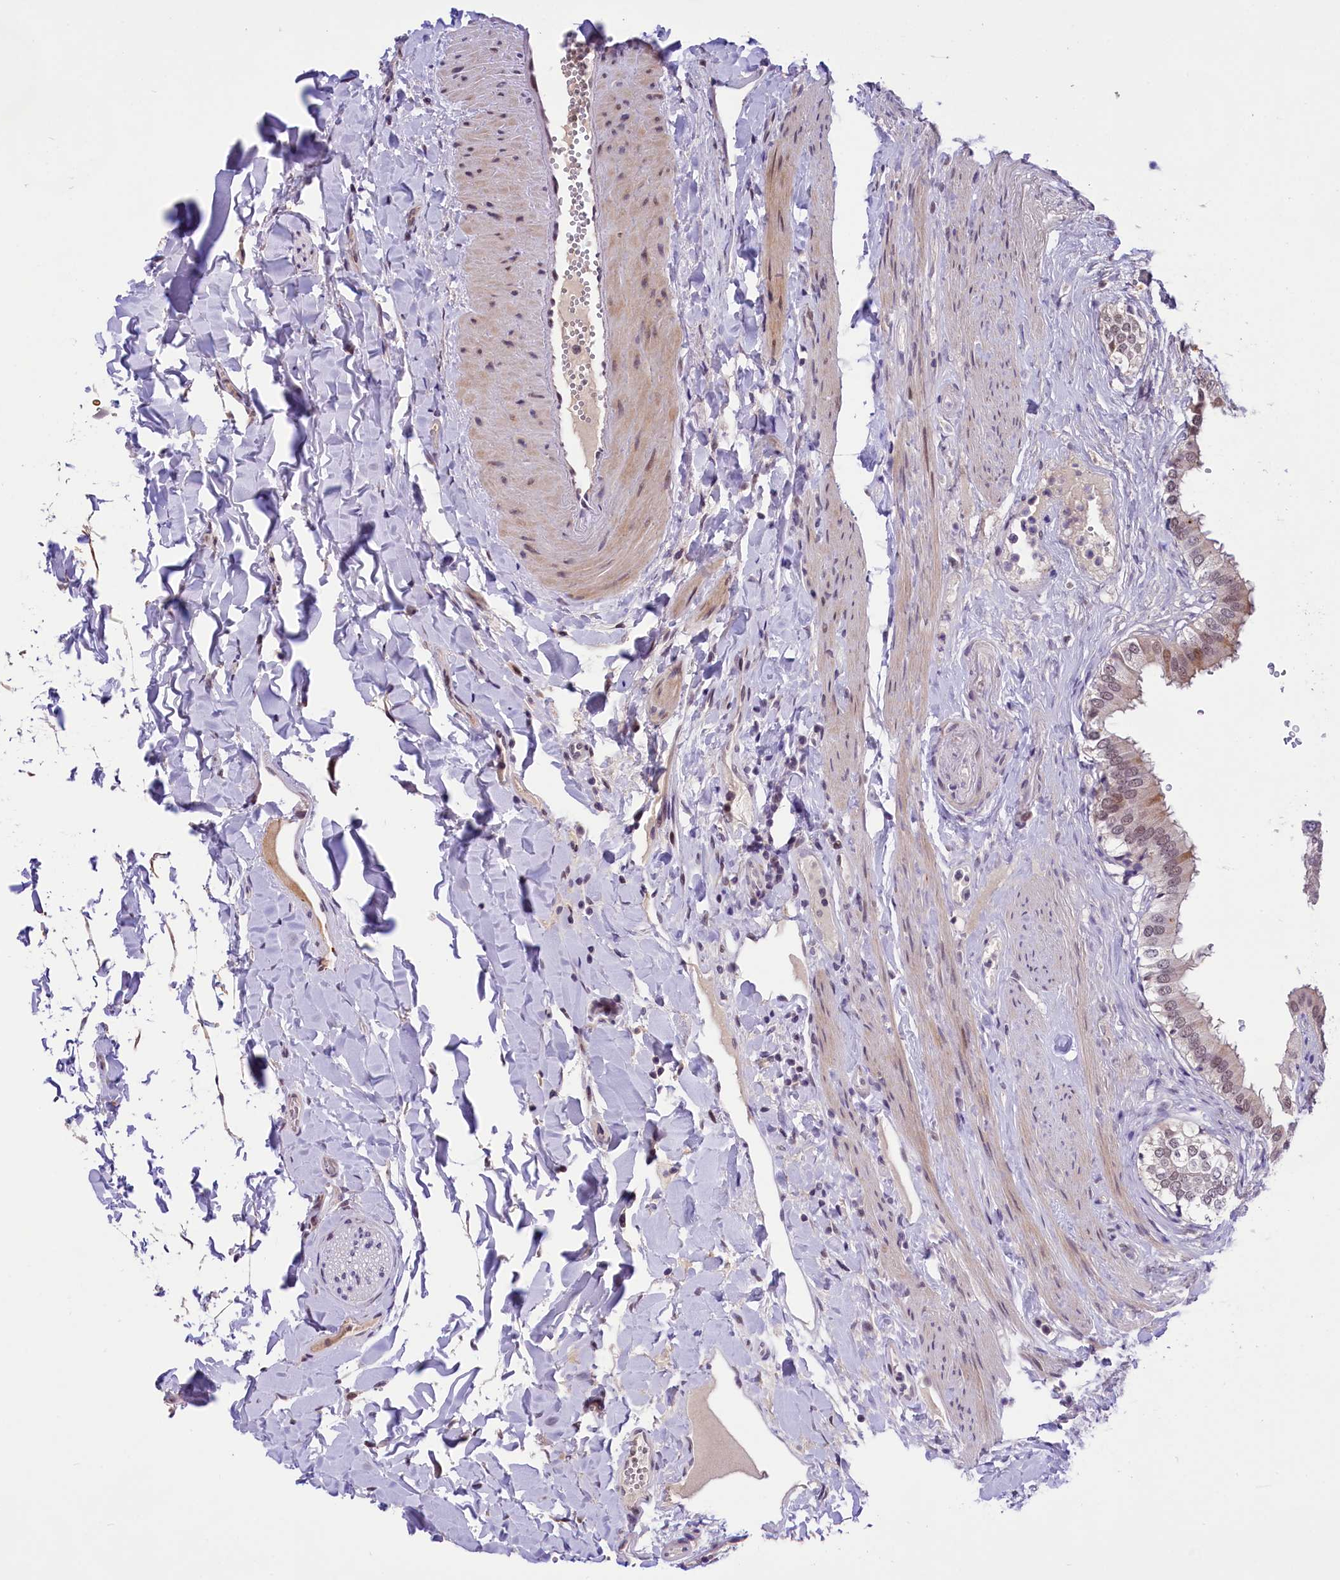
{"staining": {"intensity": "weak", "quantity": "25%-75%", "location": "nuclear"}, "tissue": "gallbladder", "cell_type": "Glandular cells", "image_type": "normal", "snomed": [{"axis": "morphology", "description": "Normal tissue, NOS"}, {"axis": "topography", "description": "Gallbladder"}], "caption": "Immunohistochemical staining of unremarkable gallbladder shows weak nuclear protein positivity in about 25%-75% of glandular cells. Using DAB (3,3'-diaminobenzidine) (brown) and hematoxylin (blue) stains, captured at high magnification using brightfield microscopy.", "gene": "FBXO45", "patient": {"sex": "female", "age": 61}}